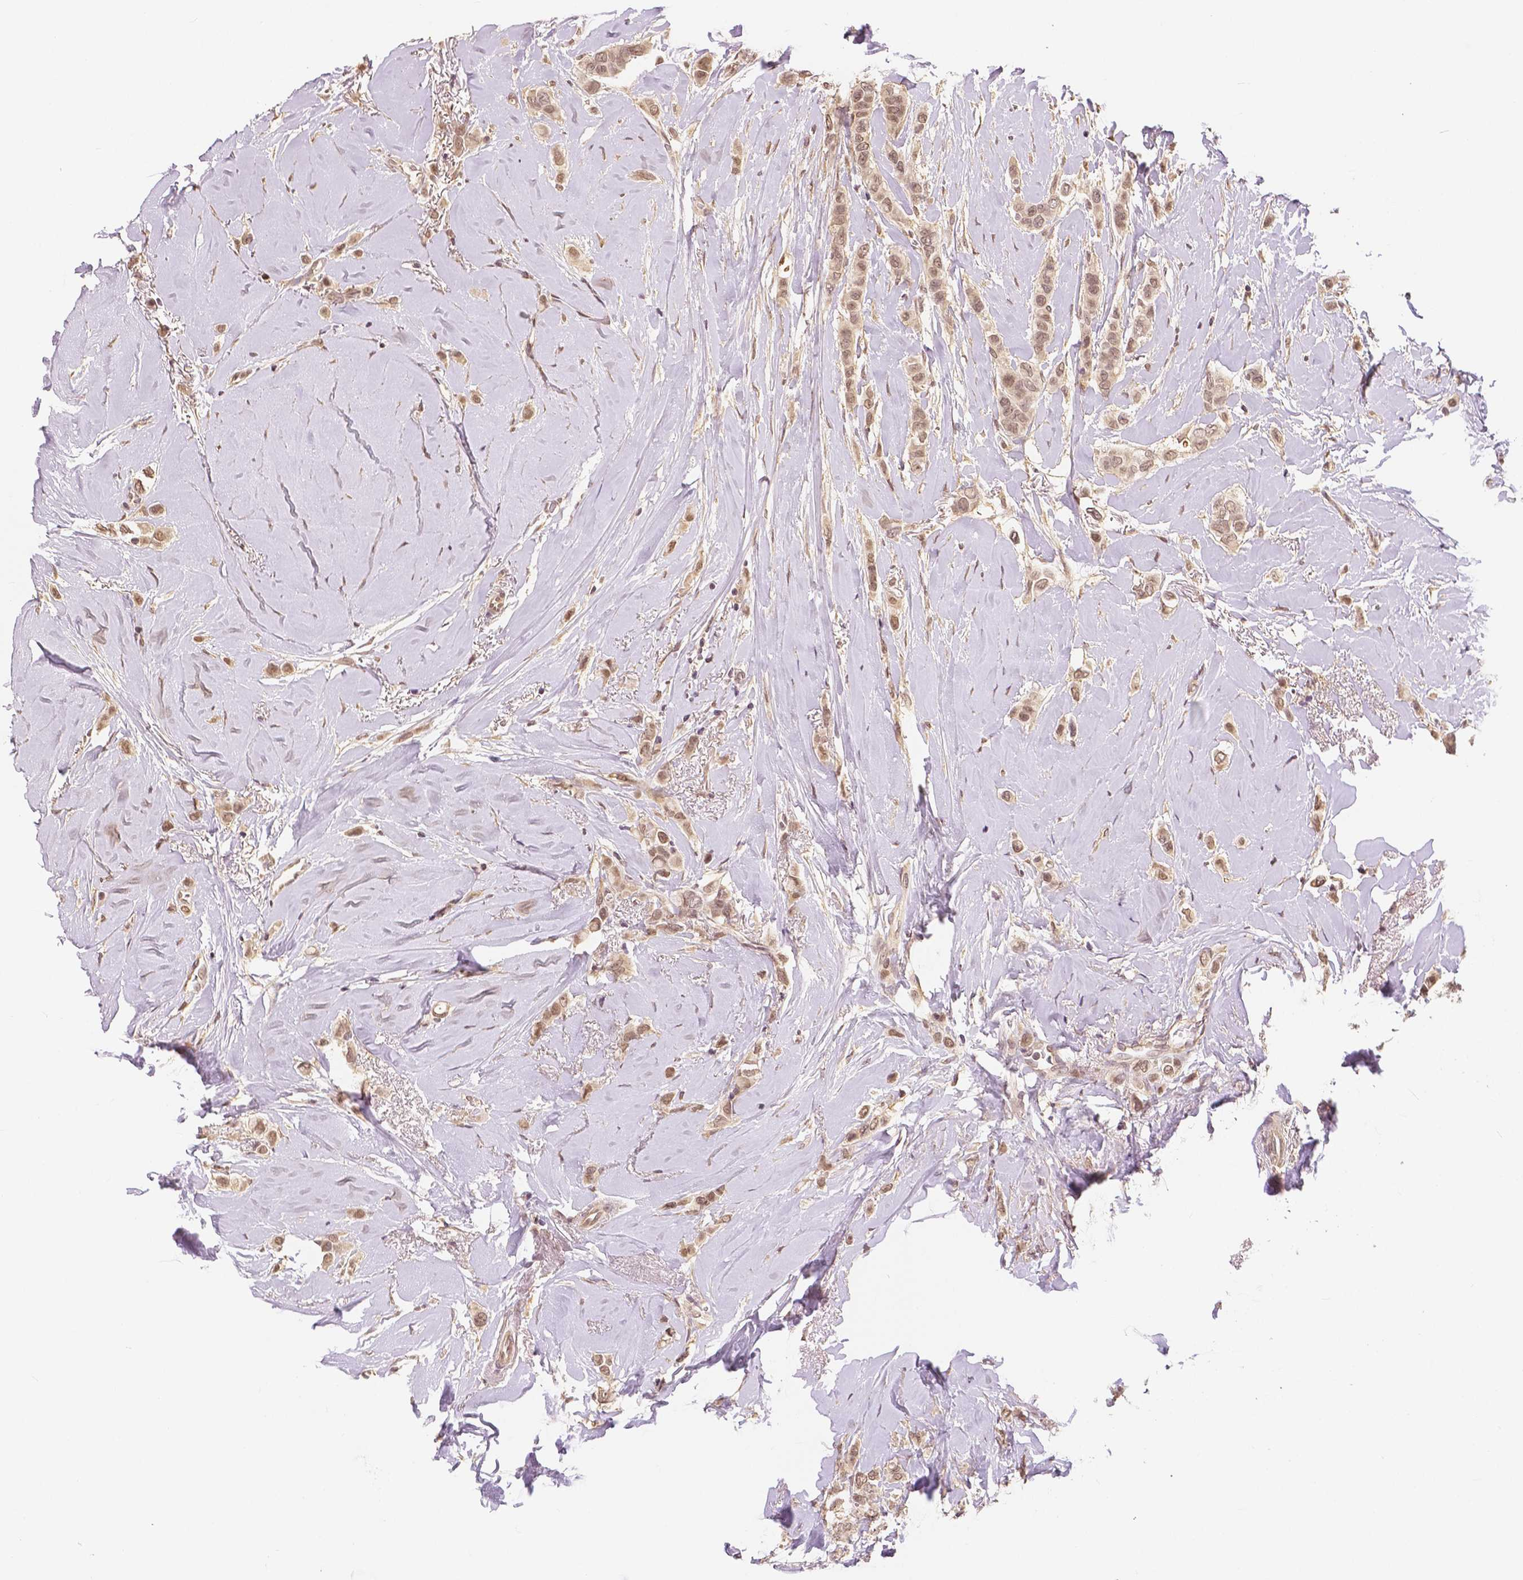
{"staining": {"intensity": "moderate", "quantity": ">75%", "location": "nuclear"}, "tissue": "breast cancer", "cell_type": "Tumor cells", "image_type": "cancer", "snomed": [{"axis": "morphology", "description": "Lobular carcinoma"}, {"axis": "topography", "description": "Breast"}], "caption": "A high-resolution histopathology image shows IHC staining of lobular carcinoma (breast), which shows moderate nuclear staining in about >75% of tumor cells.", "gene": "MAP1LC3B", "patient": {"sex": "female", "age": 66}}